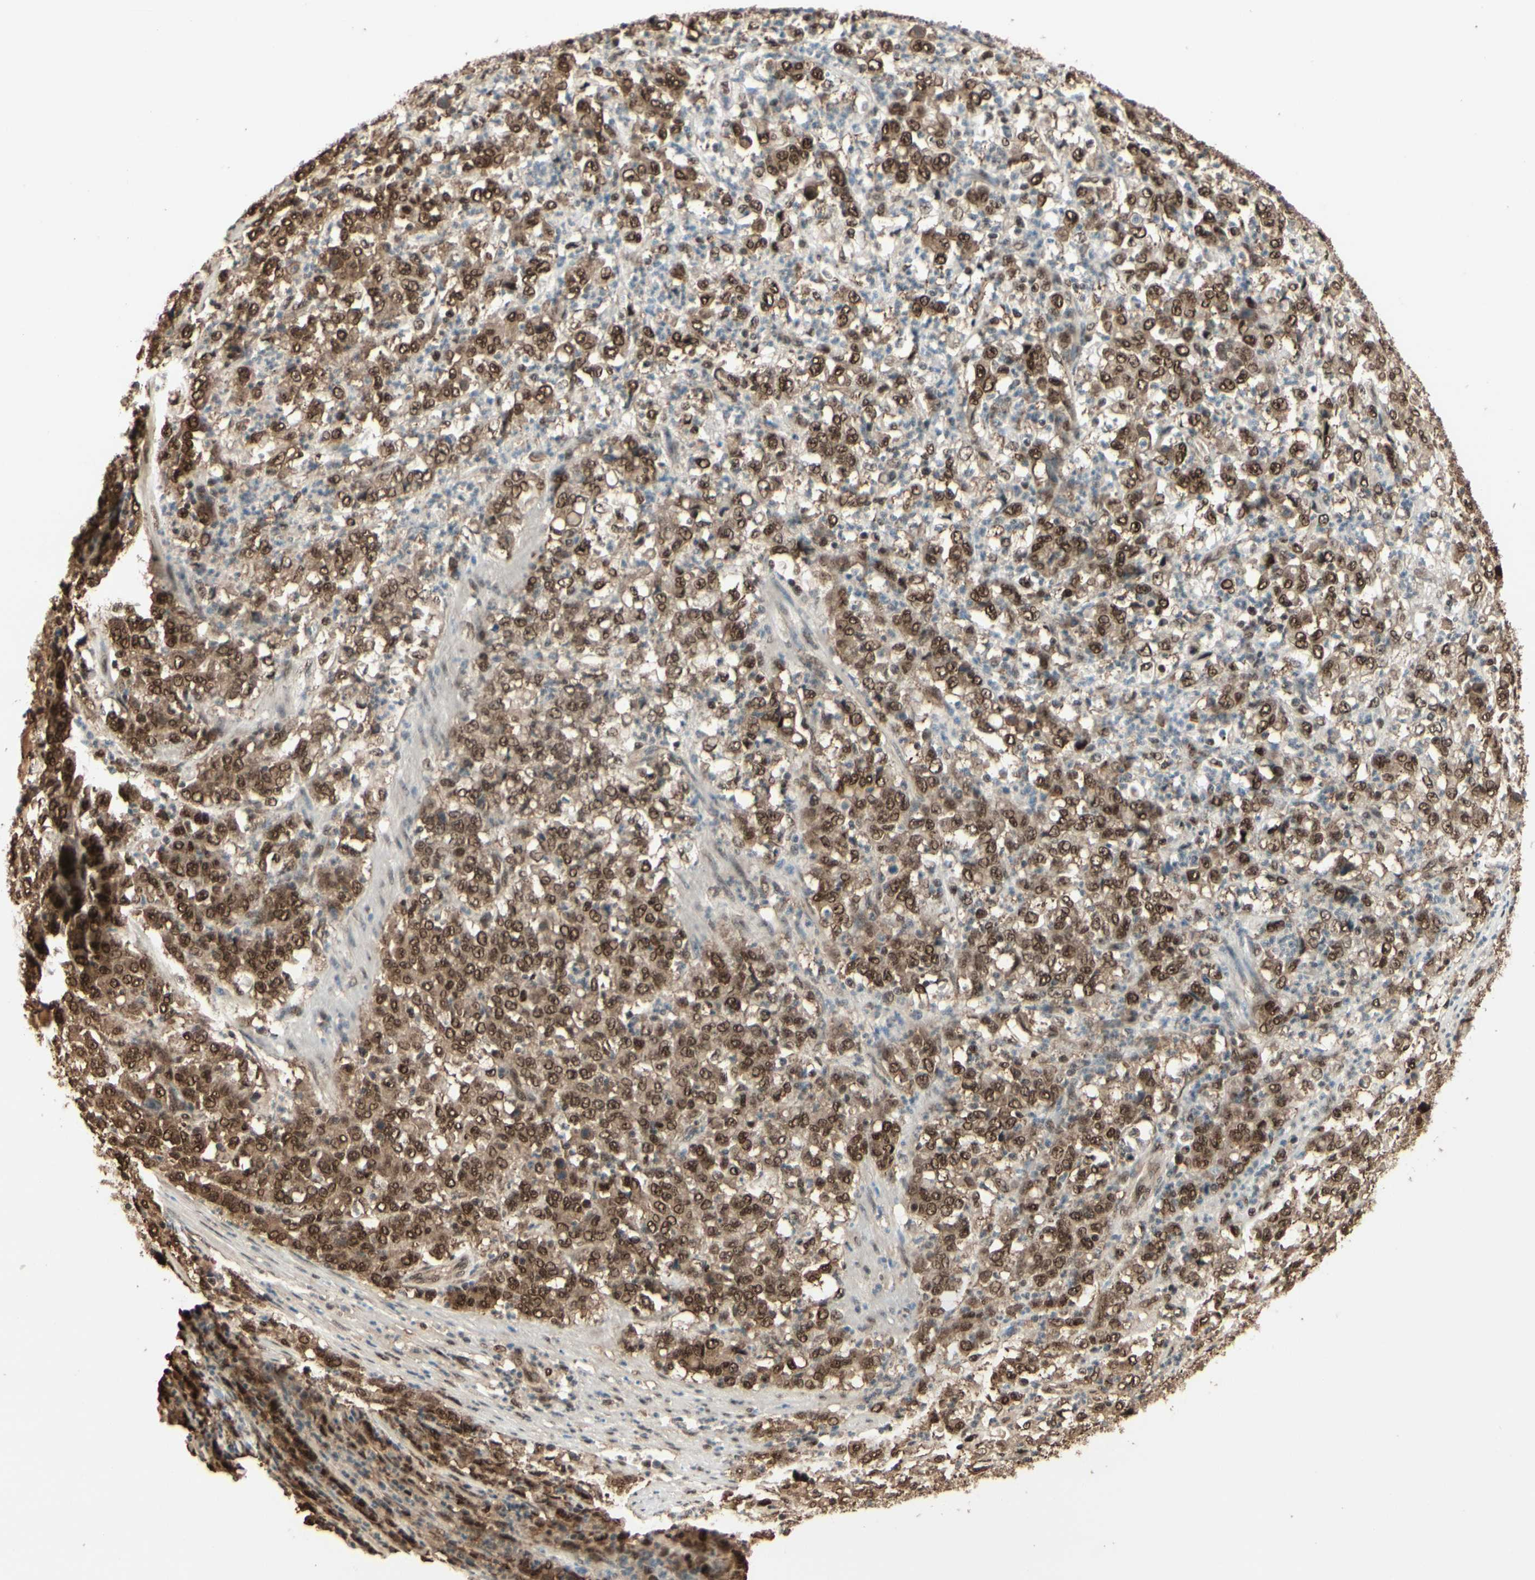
{"staining": {"intensity": "strong", "quantity": ">75%", "location": "cytoplasmic/membranous,nuclear"}, "tissue": "stomach cancer", "cell_type": "Tumor cells", "image_type": "cancer", "snomed": [{"axis": "morphology", "description": "Adenocarcinoma, NOS"}, {"axis": "topography", "description": "Stomach, lower"}], "caption": "The micrograph reveals a brown stain indicating the presence of a protein in the cytoplasmic/membranous and nuclear of tumor cells in stomach cancer (adenocarcinoma).", "gene": "HSF1", "patient": {"sex": "female", "age": 71}}